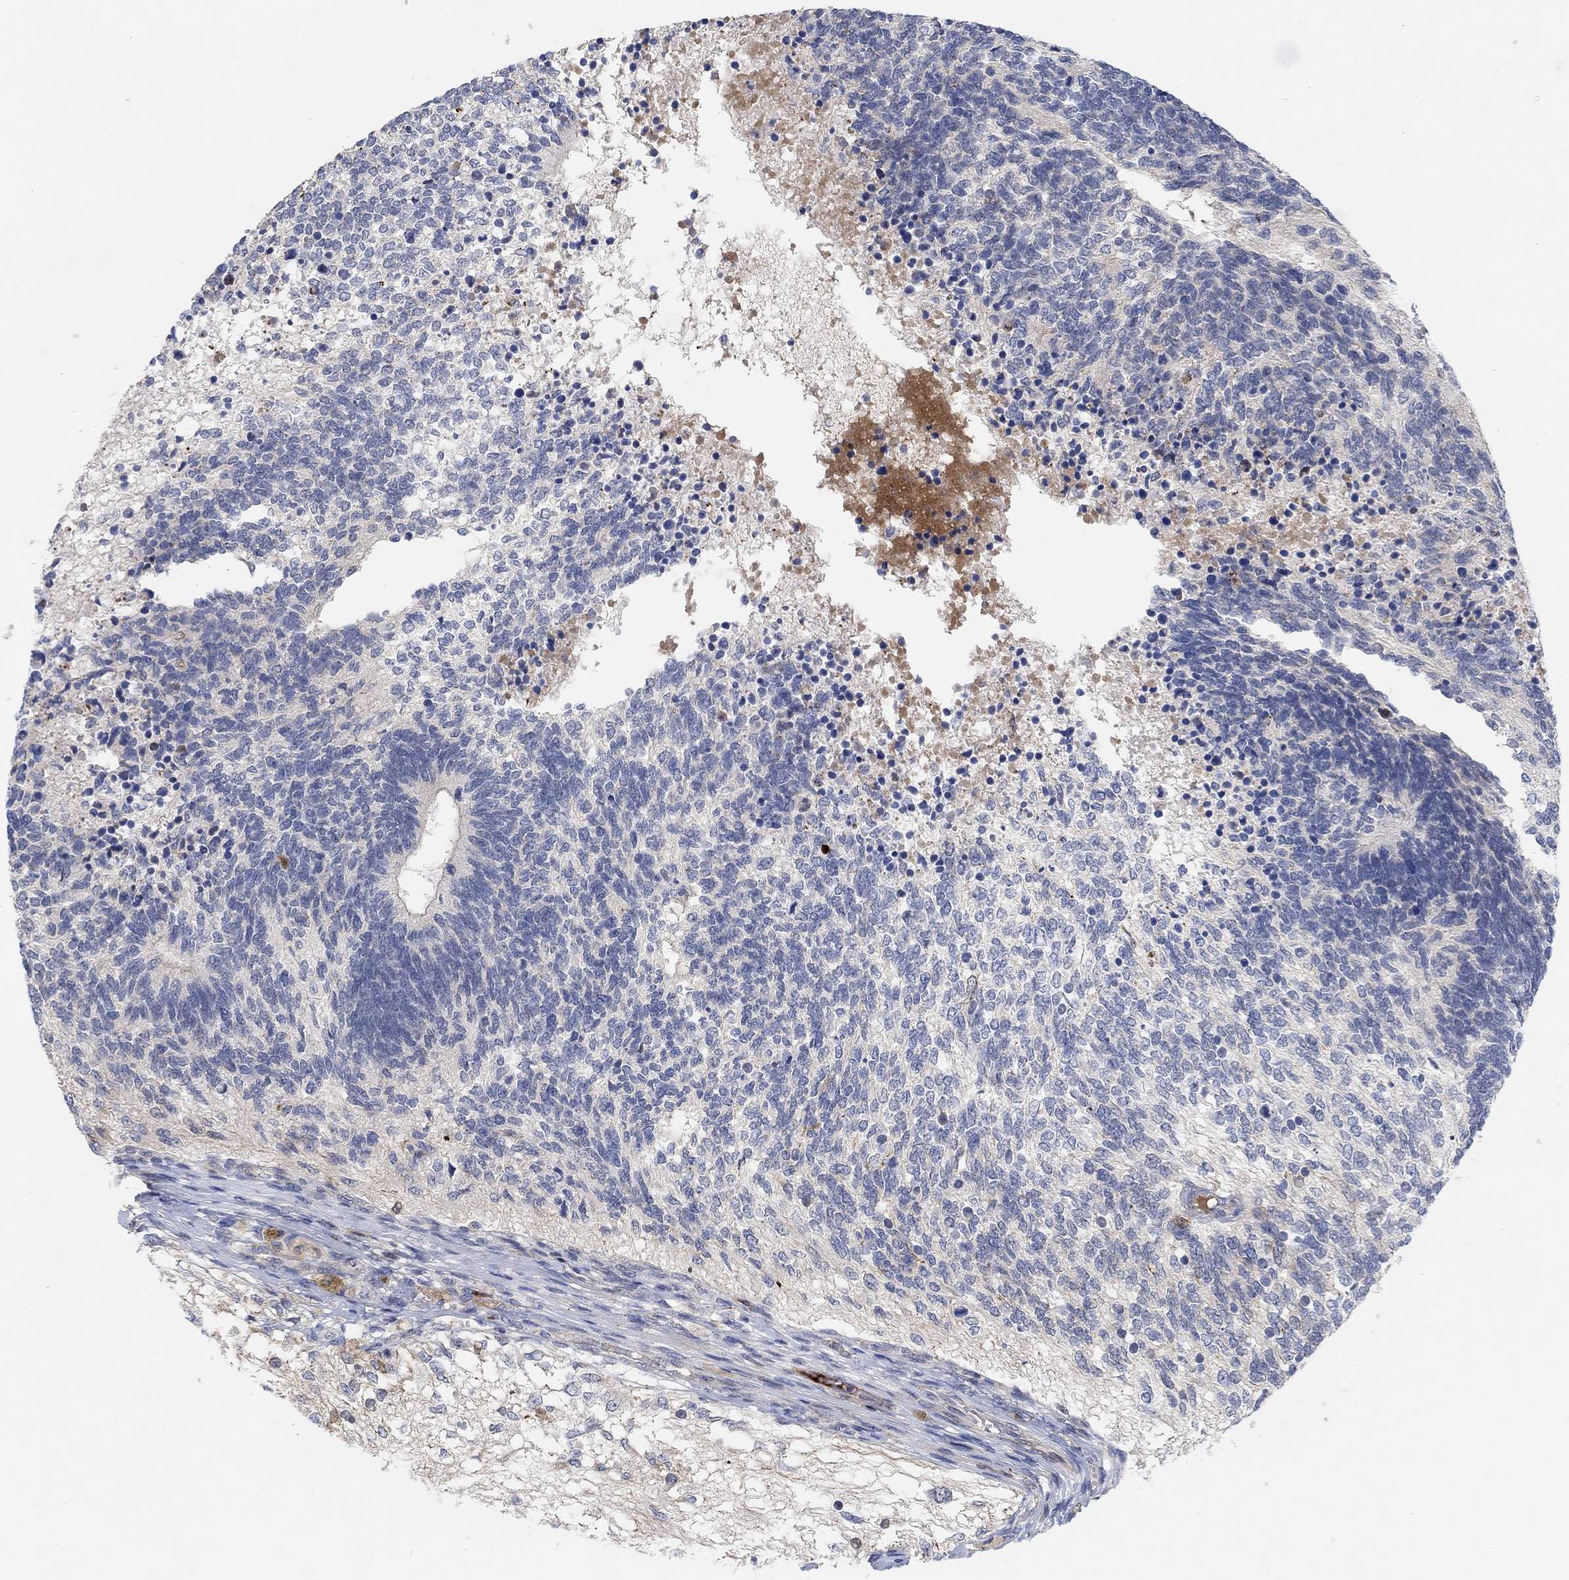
{"staining": {"intensity": "negative", "quantity": "none", "location": "none"}, "tissue": "testis cancer", "cell_type": "Tumor cells", "image_type": "cancer", "snomed": [{"axis": "morphology", "description": "Seminoma, NOS"}, {"axis": "morphology", "description": "Carcinoma, Embryonal, NOS"}, {"axis": "topography", "description": "Testis"}], "caption": "This photomicrograph is of testis embryonal carcinoma stained with immunohistochemistry (IHC) to label a protein in brown with the nuclei are counter-stained blue. There is no staining in tumor cells.", "gene": "HCRTR1", "patient": {"sex": "male", "age": 41}}